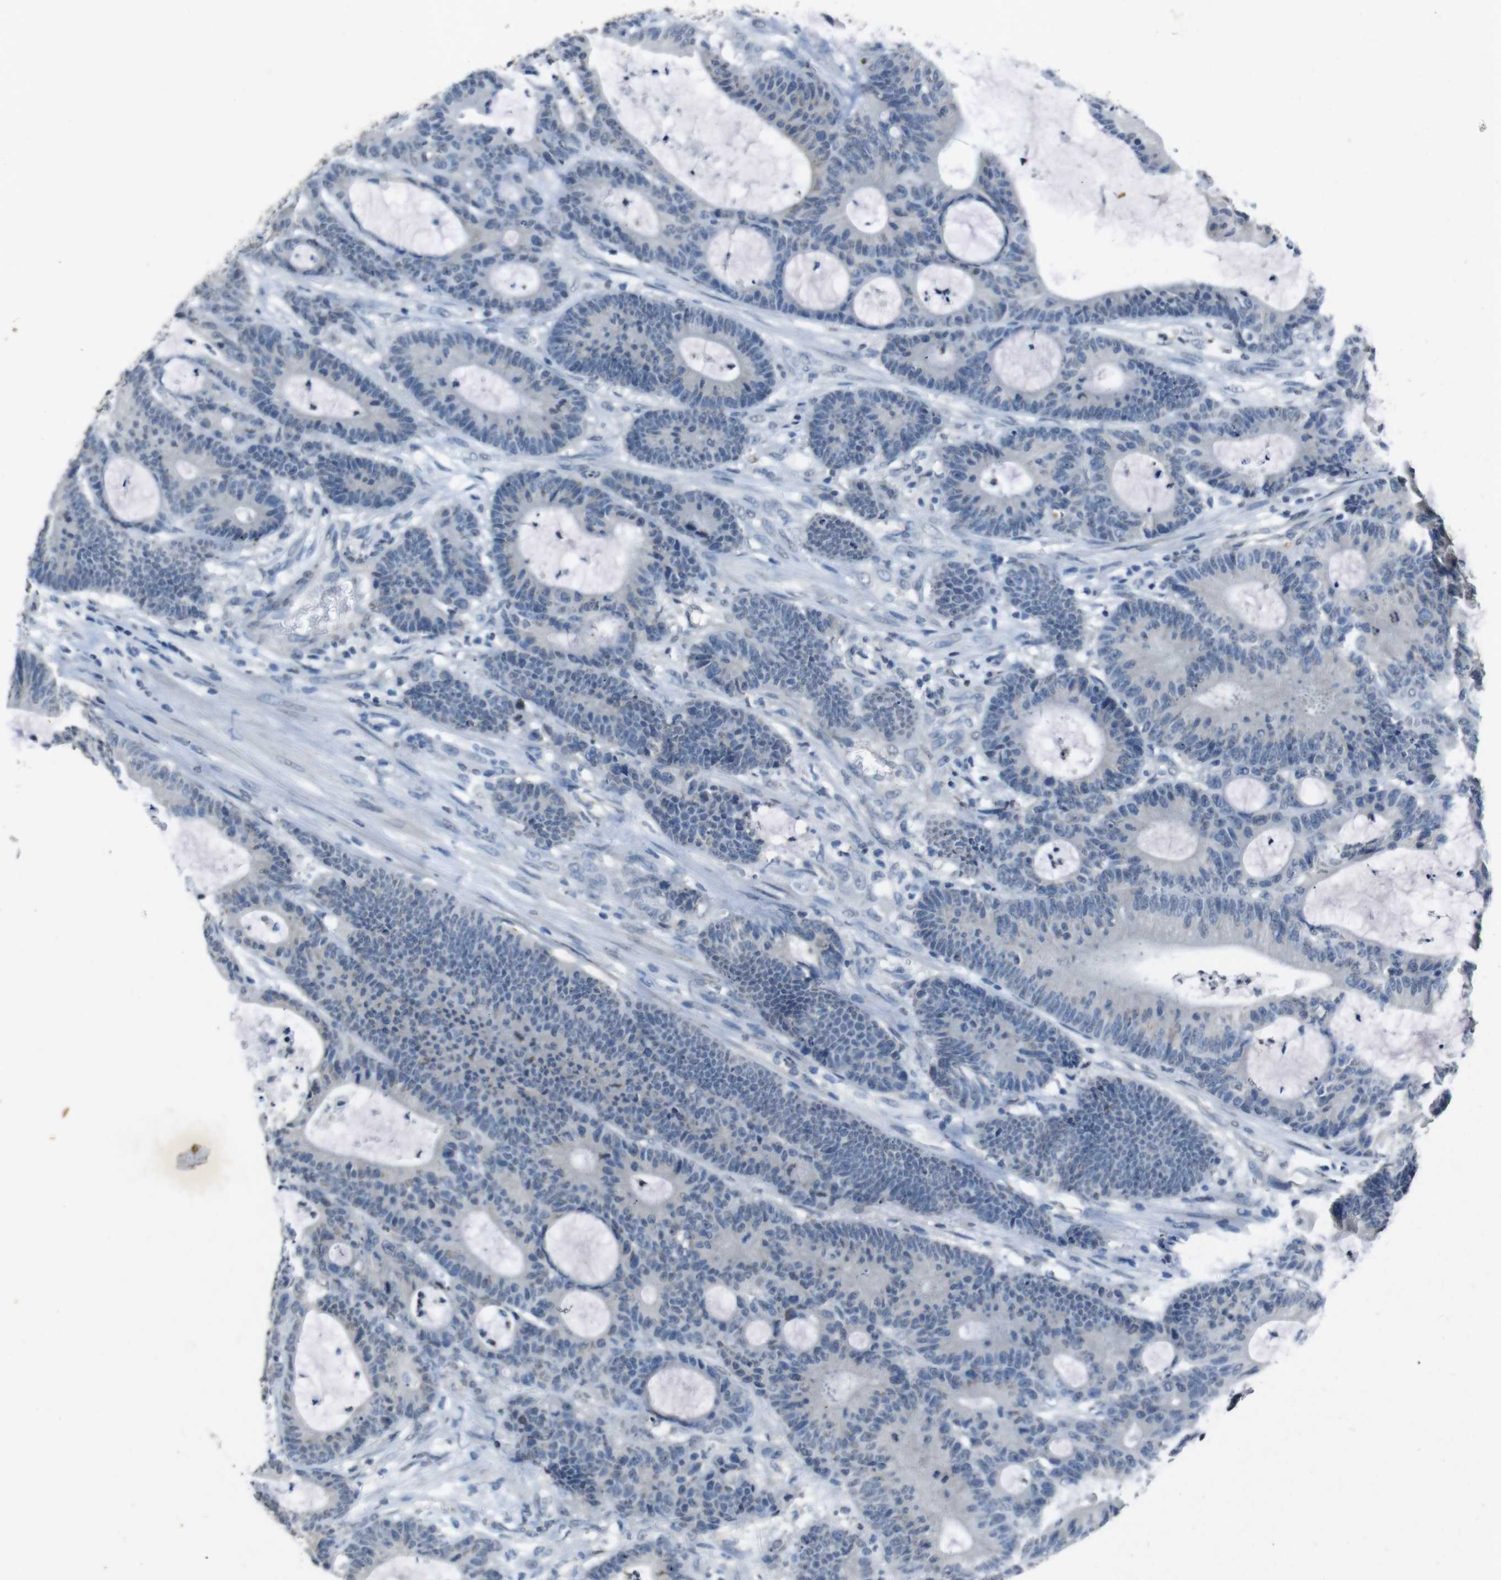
{"staining": {"intensity": "negative", "quantity": "none", "location": "none"}, "tissue": "colorectal cancer", "cell_type": "Tumor cells", "image_type": "cancer", "snomed": [{"axis": "morphology", "description": "Adenocarcinoma, NOS"}, {"axis": "topography", "description": "Colon"}], "caption": "Tumor cells are negative for brown protein staining in colorectal cancer (adenocarcinoma). (DAB immunohistochemistry (IHC) with hematoxylin counter stain).", "gene": "STBD1", "patient": {"sex": "female", "age": 84}}